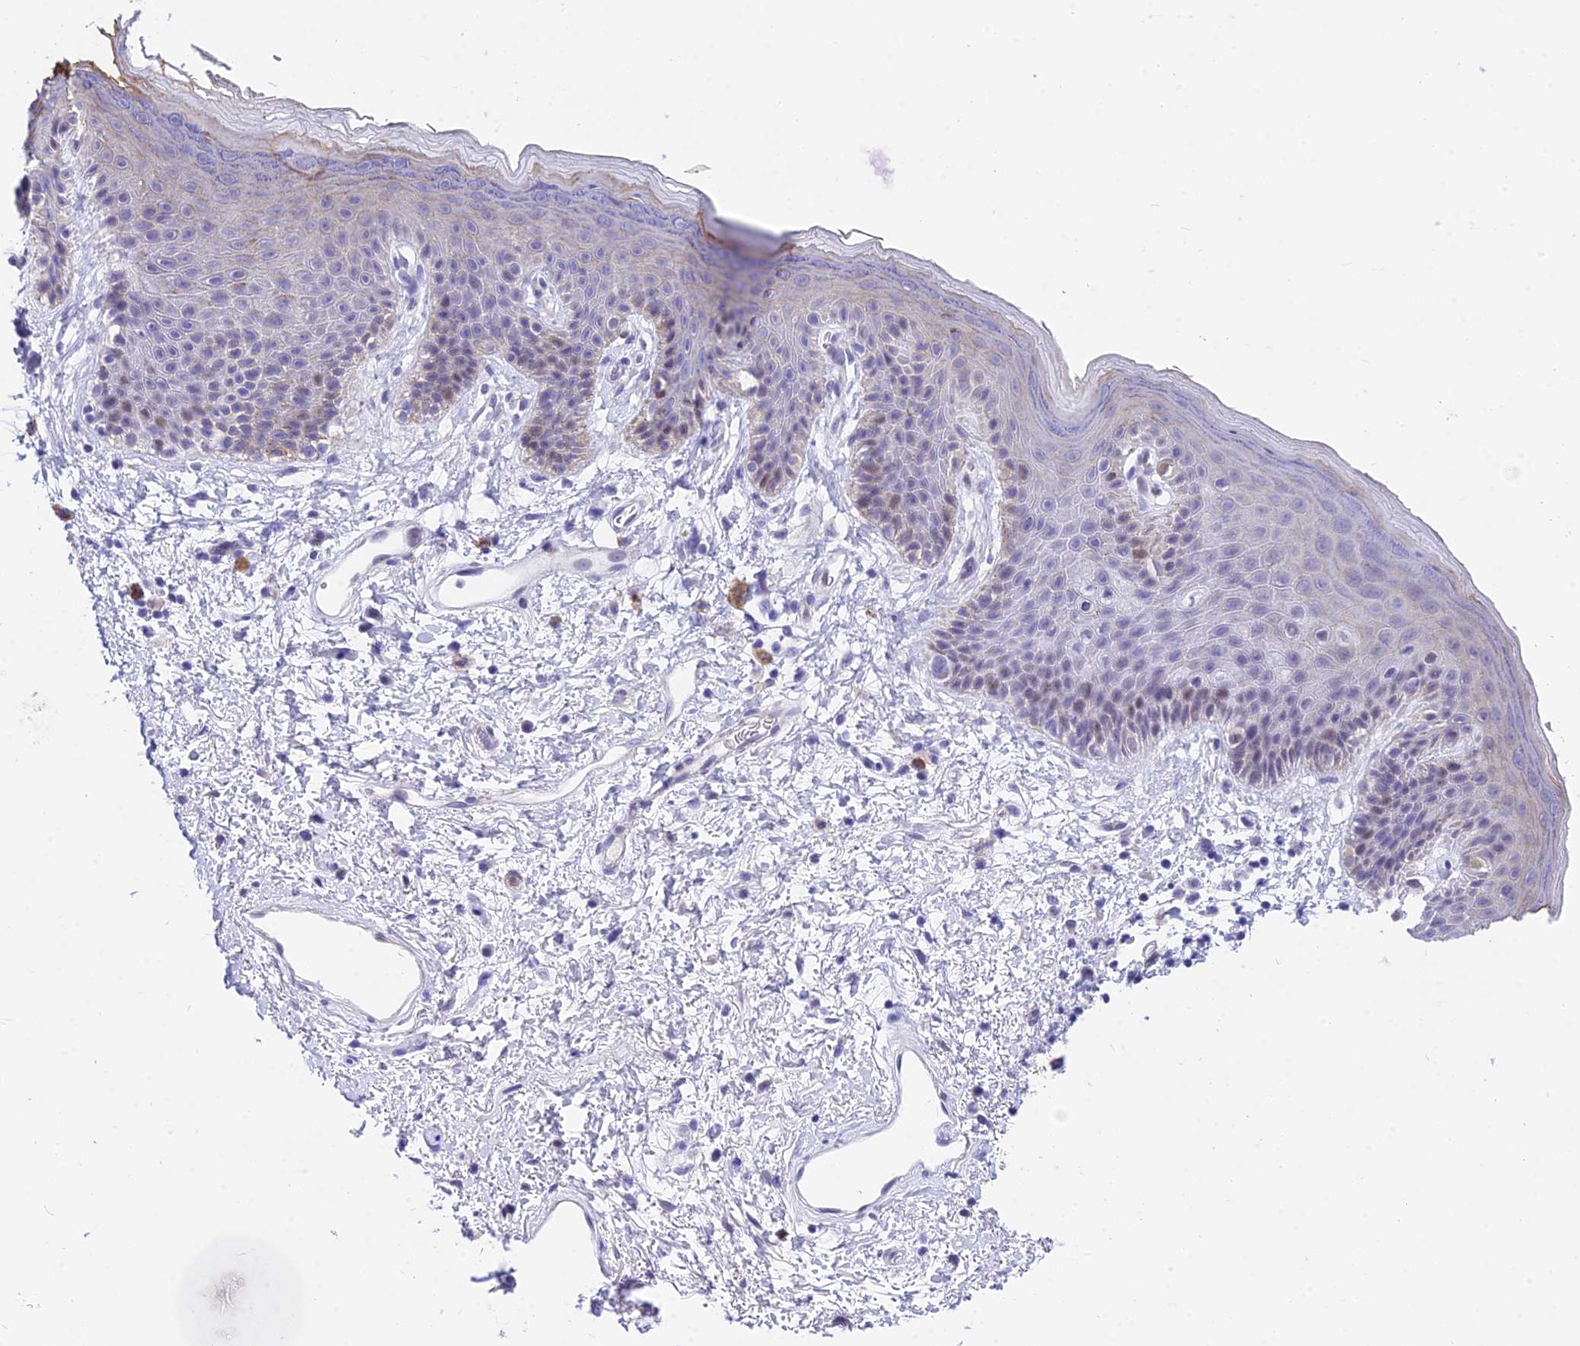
{"staining": {"intensity": "weak", "quantity": "<25%", "location": "nuclear"}, "tissue": "skin", "cell_type": "Epidermal cells", "image_type": "normal", "snomed": [{"axis": "morphology", "description": "Normal tissue, NOS"}, {"axis": "topography", "description": "Anal"}], "caption": "Epidermal cells show no significant positivity in unremarkable skin.", "gene": "DEFB107A", "patient": {"sex": "female", "age": 46}}